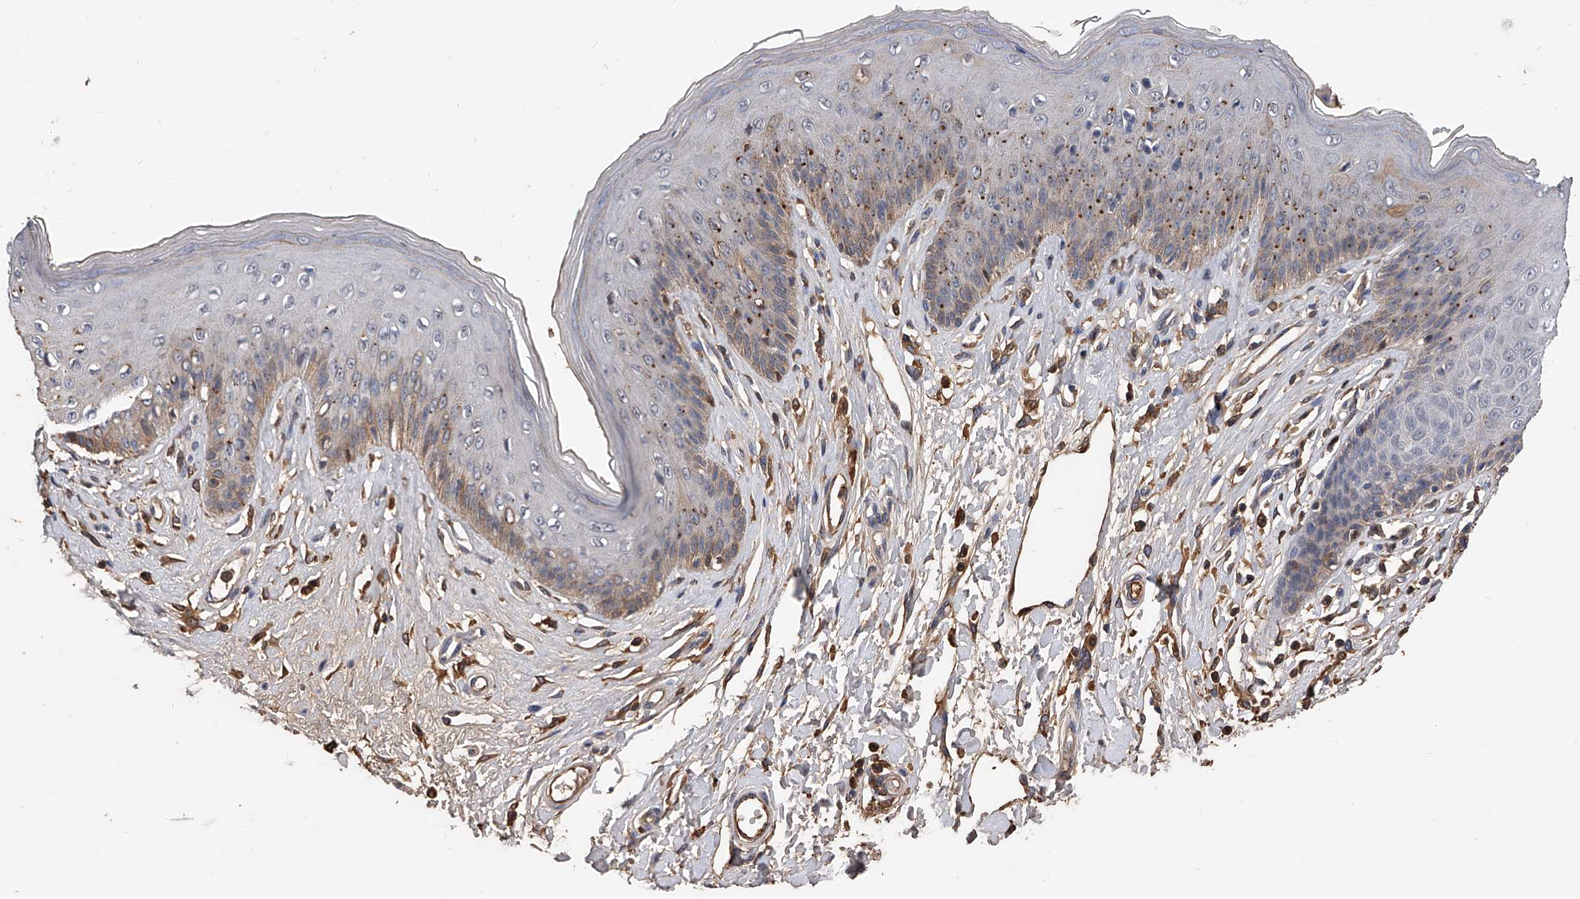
{"staining": {"intensity": "moderate", "quantity": "25%-75%", "location": "cytoplasmic/membranous"}, "tissue": "skin", "cell_type": "Epidermal cells", "image_type": "normal", "snomed": [{"axis": "morphology", "description": "Normal tissue, NOS"}, {"axis": "morphology", "description": "Squamous cell carcinoma, NOS"}, {"axis": "topography", "description": "Vulva"}], "caption": "Immunohistochemistry (IHC) staining of unremarkable skin, which exhibits medium levels of moderate cytoplasmic/membranous expression in approximately 25%-75% of epidermal cells indicating moderate cytoplasmic/membranous protein staining. The staining was performed using DAB (3,3'-diaminobenzidine) (brown) for protein detection and nuclei were counterstained in hematoxylin (blue).", "gene": "ZNF25", "patient": {"sex": "female", "age": 85}}